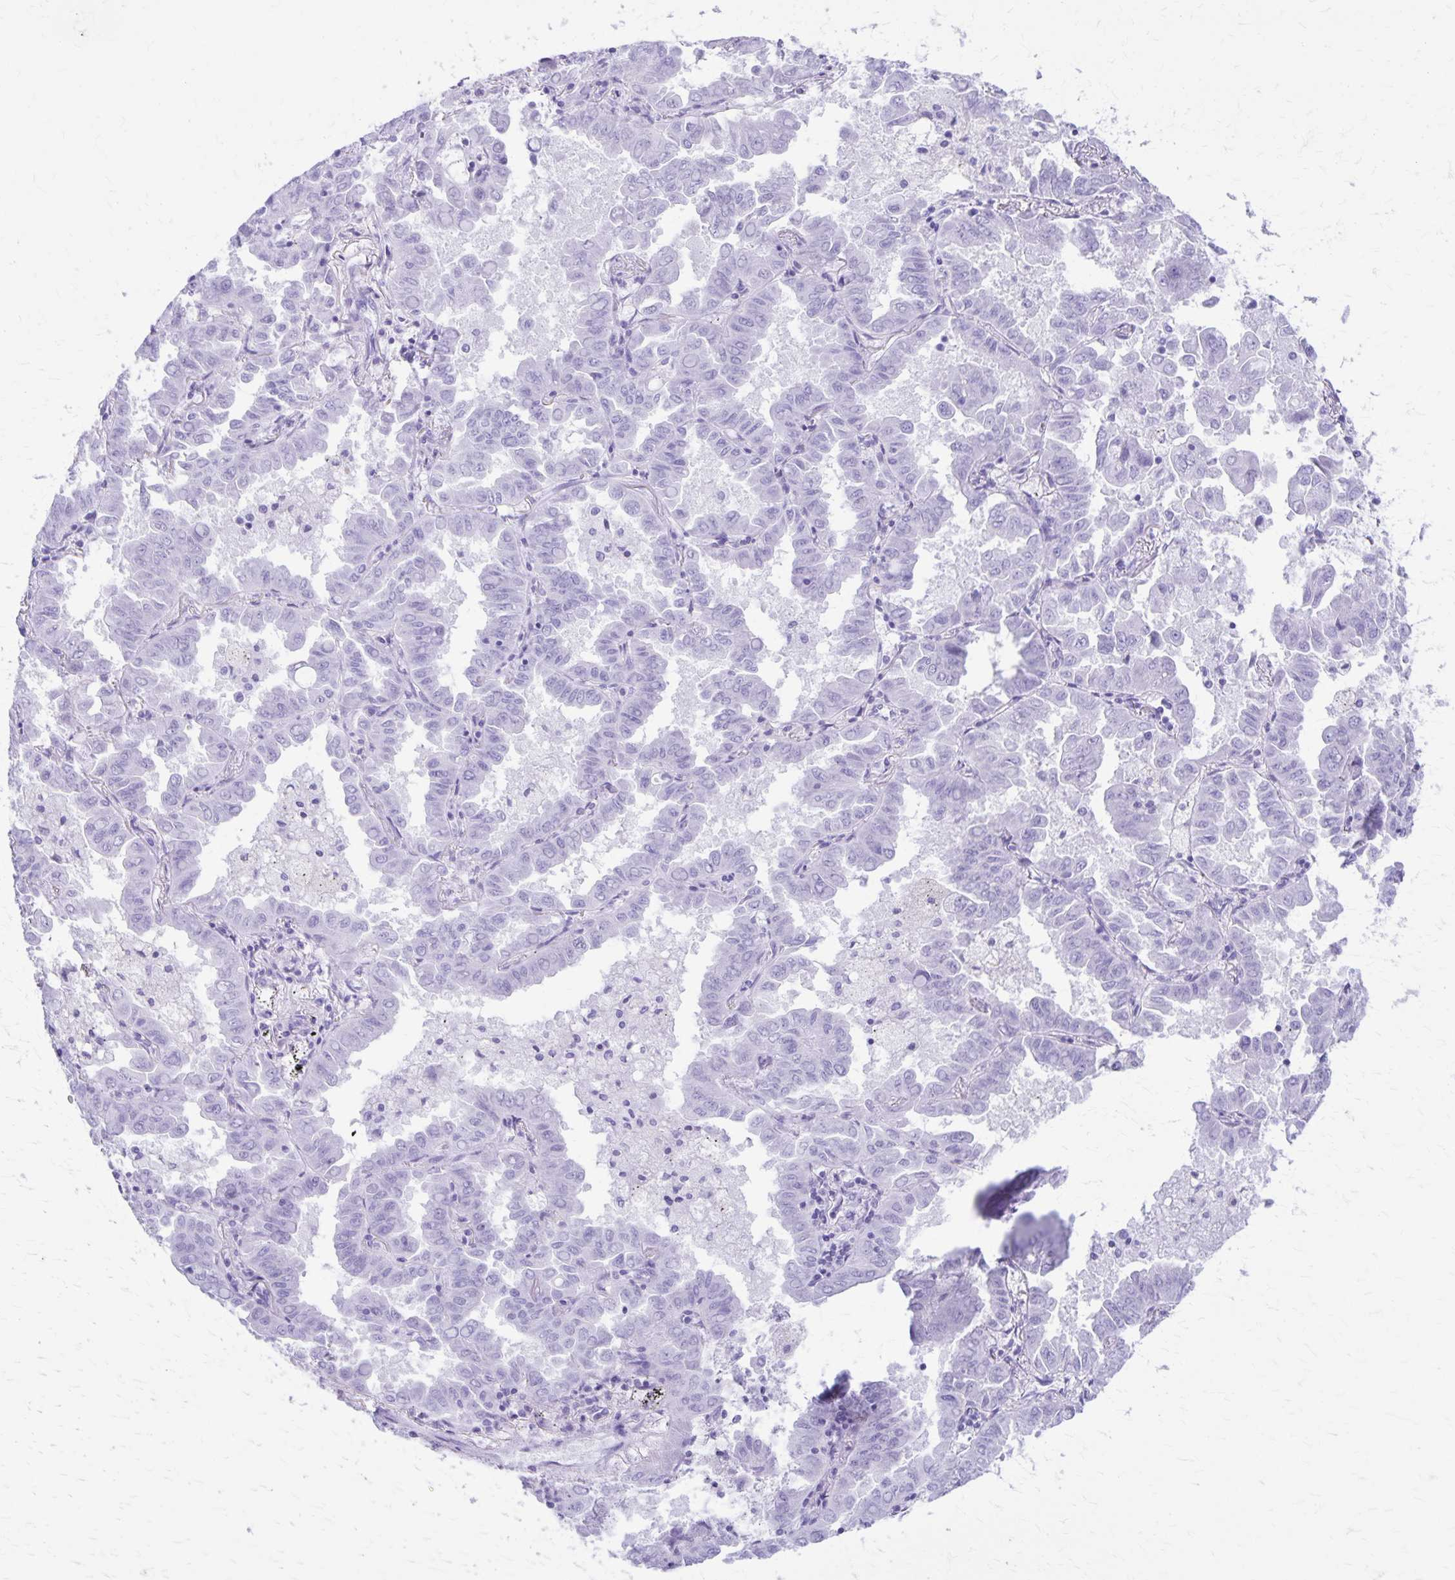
{"staining": {"intensity": "negative", "quantity": "none", "location": "none"}, "tissue": "lung cancer", "cell_type": "Tumor cells", "image_type": "cancer", "snomed": [{"axis": "morphology", "description": "Adenocarcinoma, NOS"}, {"axis": "topography", "description": "Lung"}], "caption": "IHC of human lung cancer shows no expression in tumor cells.", "gene": "DEFA5", "patient": {"sex": "male", "age": 64}}